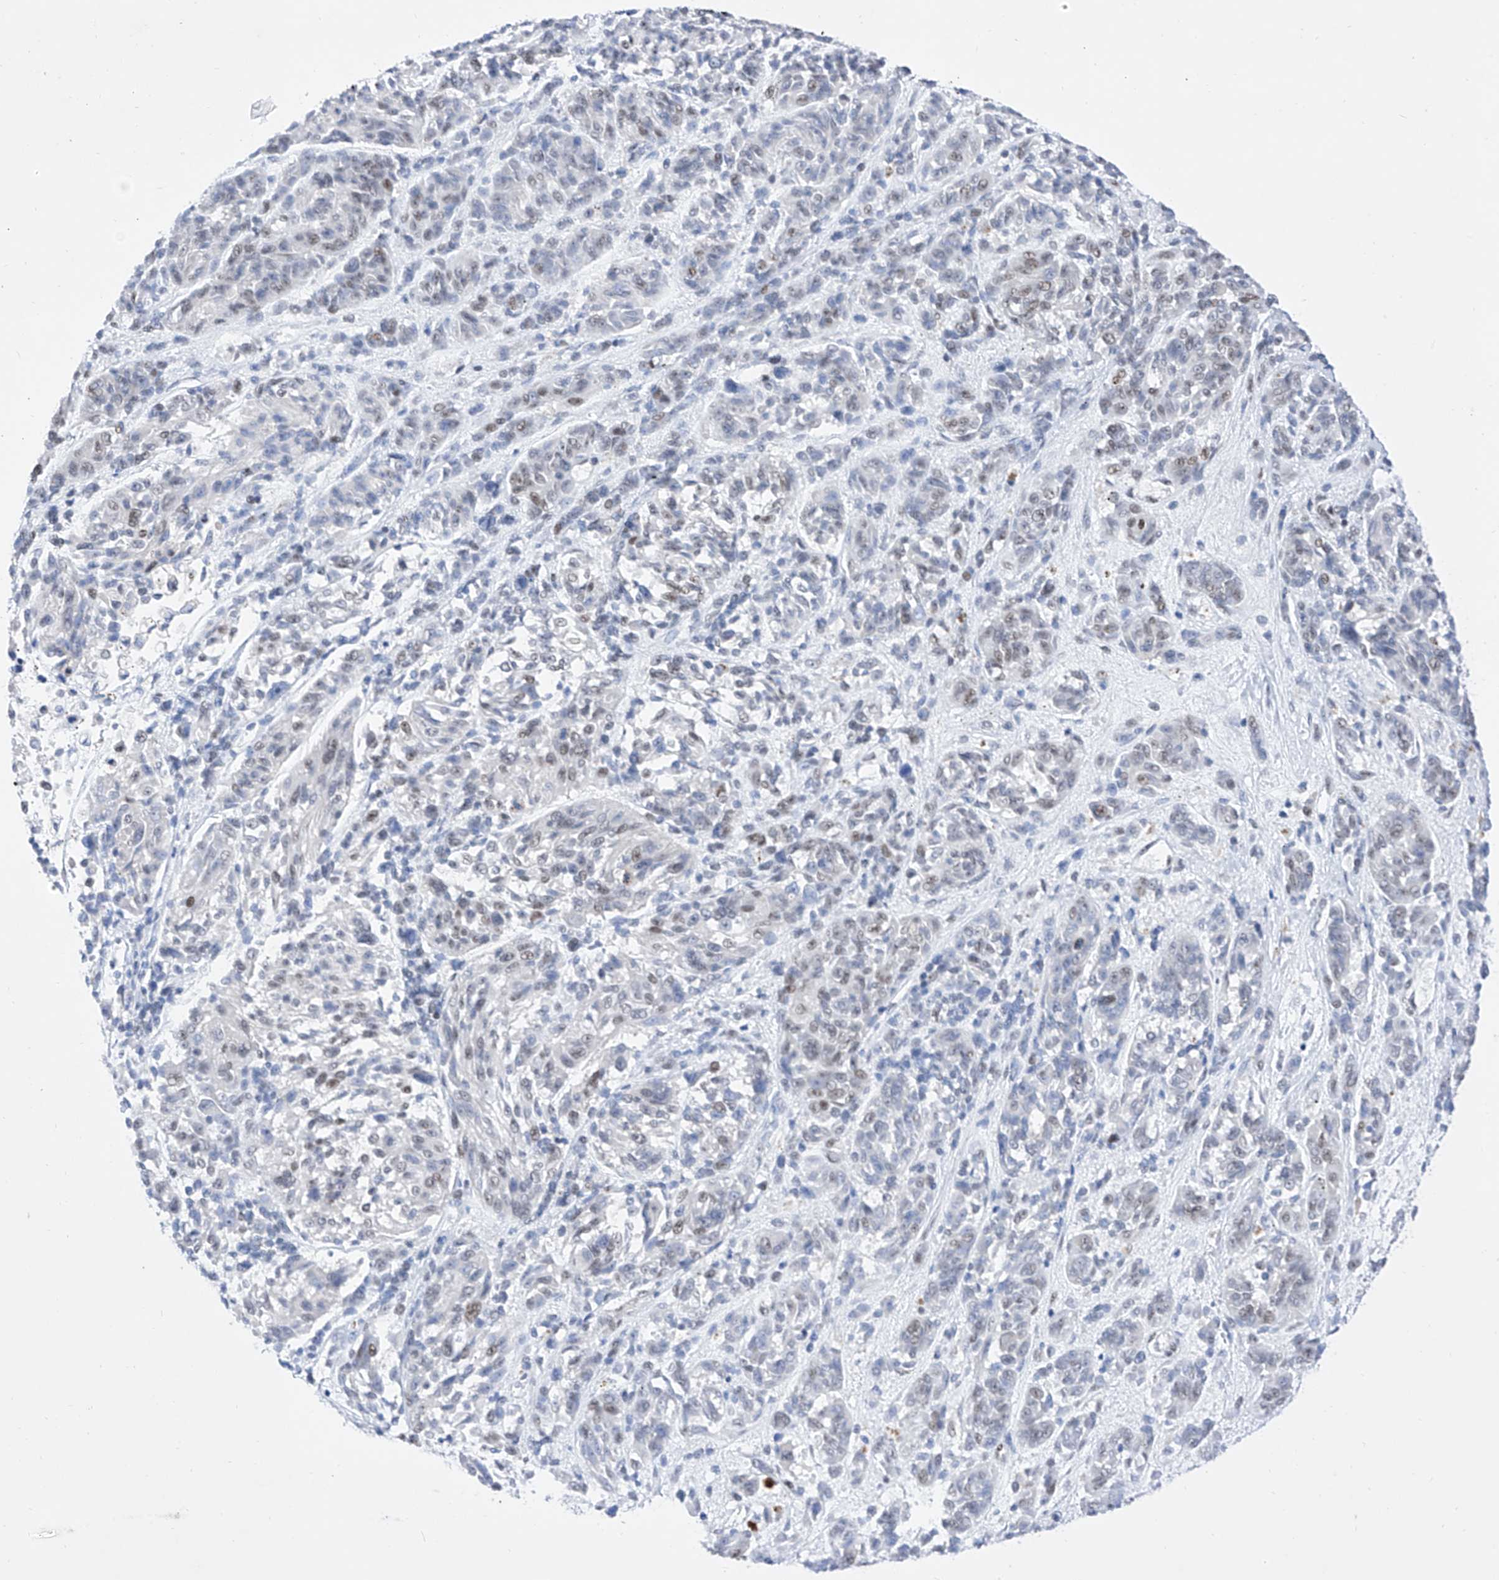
{"staining": {"intensity": "moderate", "quantity": "25%-75%", "location": "nuclear"}, "tissue": "melanoma", "cell_type": "Tumor cells", "image_type": "cancer", "snomed": [{"axis": "morphology", "description": "Malignant melanoma, NOS"}, {"axis": "topography", "description": "Skin"}], "caption": "Human melanoma stained with a brown dye demonstrates moderate nuclear positive positivity in approximately 25%-75% of tumor cells.", "gene": "ATN1", "patient": {"sex": "male", "age": 53}}